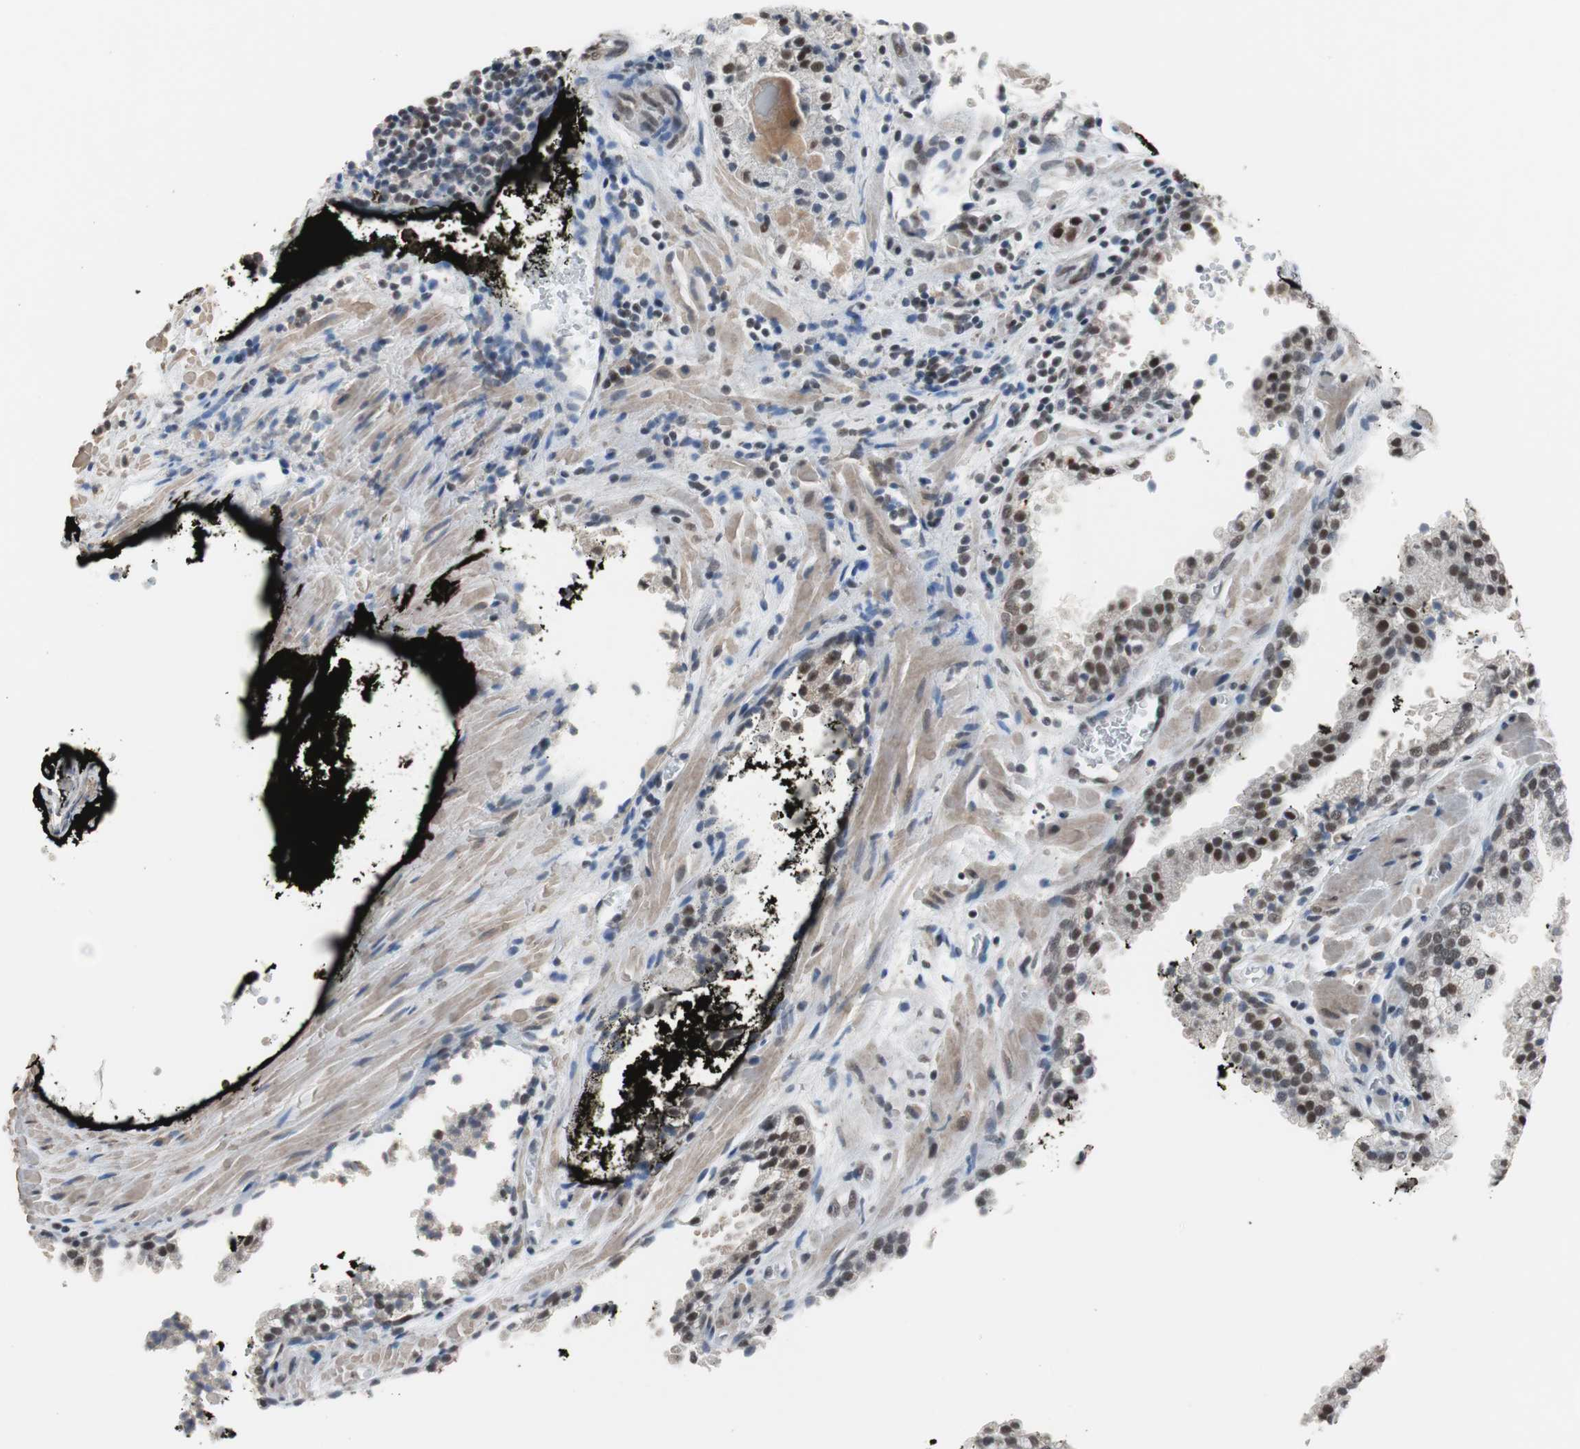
{"staining": {"intensity": "moderate", "quantity": ">75%", "location": "nuclear"}, "tissue": "prostate cancer", "cell_type": "Tumor cells", "image_type": "cancer", "snomed": [{"axis": "morphology", "description": "Adenocarcinoma, High grade"}, {"axis": "topography", "description": "Prostate"}], "caption": "This photomicrograph shows prostate cancer stained with immunohistochemistry (IHC) to label a protein in brown. The nuclear of tumor cells show moderate positivity for the protein. Nuclei are counter-stained blue.", "gene": "TAF7", "patient": {"sex": "male", "age": 58}}